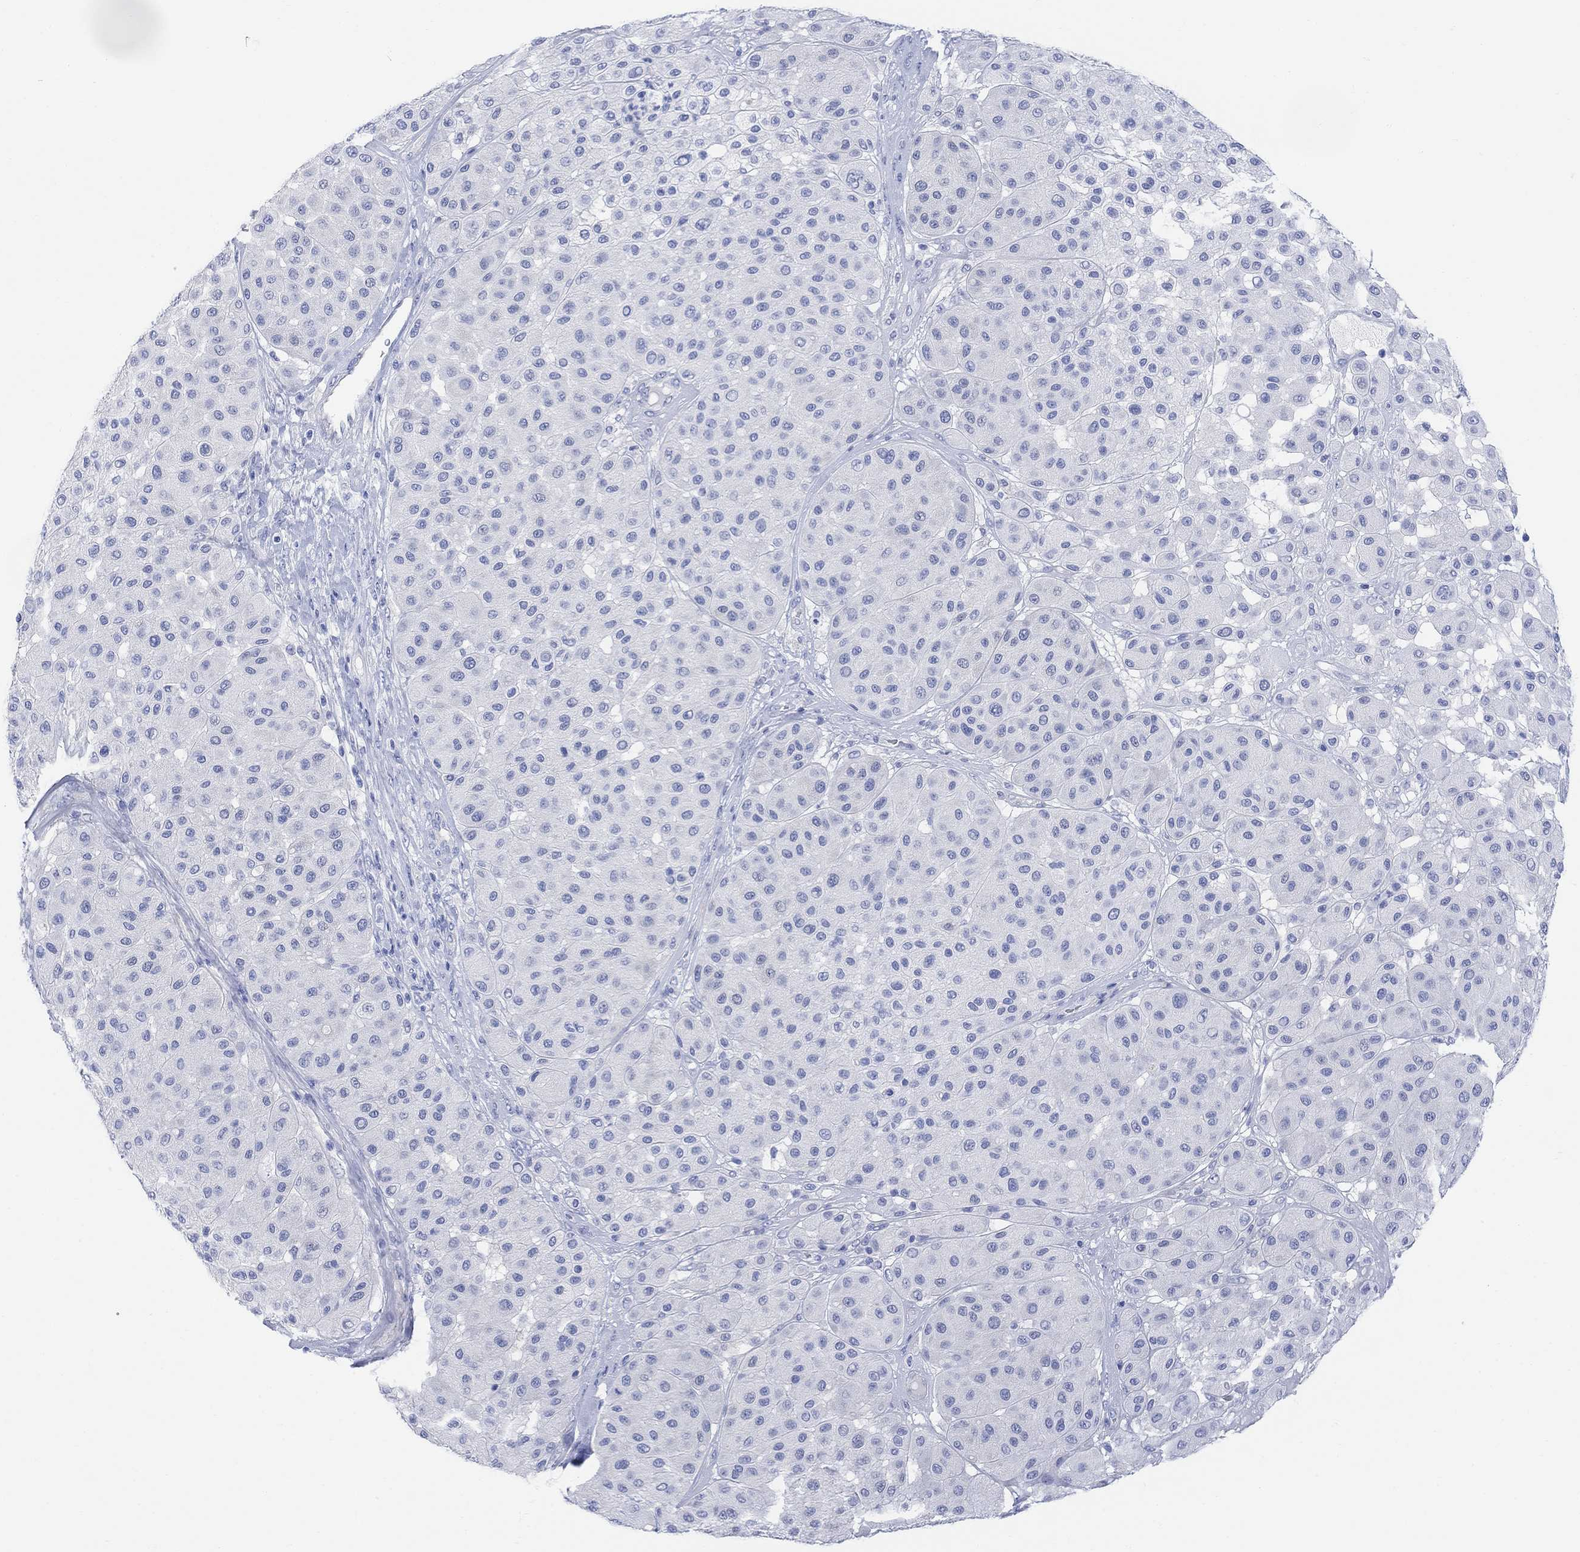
{"staining": {"intensity": "negative", "quantity": "none", "location": "none"}, "tissue": "melanoma", "cell_type": "Tumor cells", "image_type": "cancer", "snomed": [{"axis": "morphology", "description": "Malignant melanoma, Metastatic site"}, {"axis": "topography", "description": "Smooth muscle"}], "caption": "Photomicrograph shows no significant protein staining in tumor cells of malignant melanoma (metastatic site). The staining is performed using DAB (3,3'-diaminobenzidine) brown chromogen with nuclei counter-stained in using hematoxylin.", "gene": "GNG13", "patient": {"sex": "male", "age": 41}}